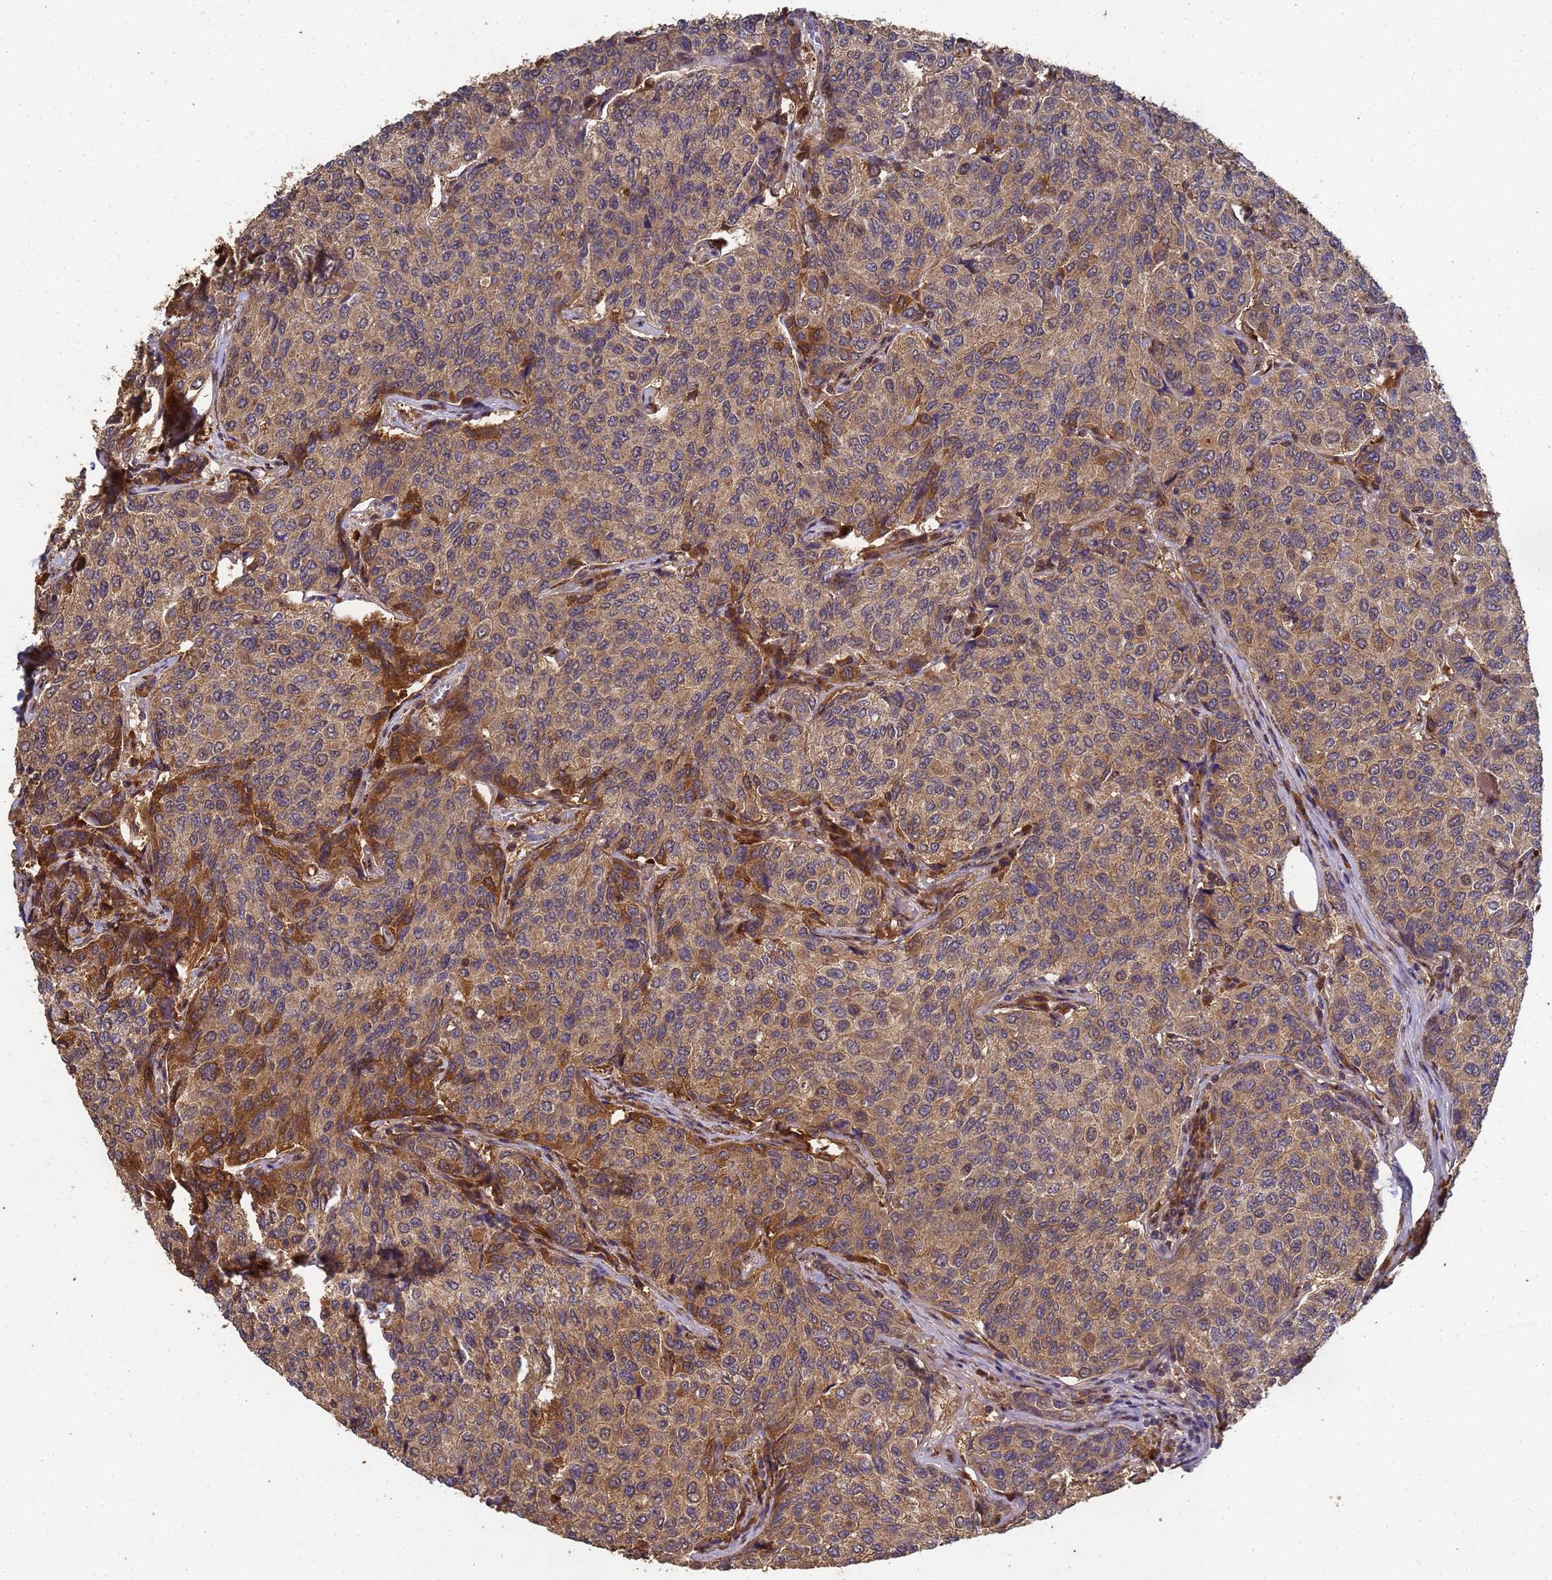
{"staining": {"intensity": "weak", "quantity": ">75%", "location": "cytoplasmic/membranous"}, "tissue": "breast cancer", "cell_type": "Tumor cells", "image_type": "cancer", "snomed": [{"axis": "morphology", "description": "Duct carcinoma"}, {"axis": "topography", "description": "Breast"}], "caption": "Immunohistochemistry (IHC) photomicrograph of neoplastic tissue: breast infiltrating ductal carcinoma stained using IHC reveals low levels of weak protein expression localized specifically in the cytoplasmic/membranous of tumor cells, appearing as a cytoplasmic/membranous brown color.", "gene": "SECISBP2", "patient": {"sex": "female", "age": 55}}